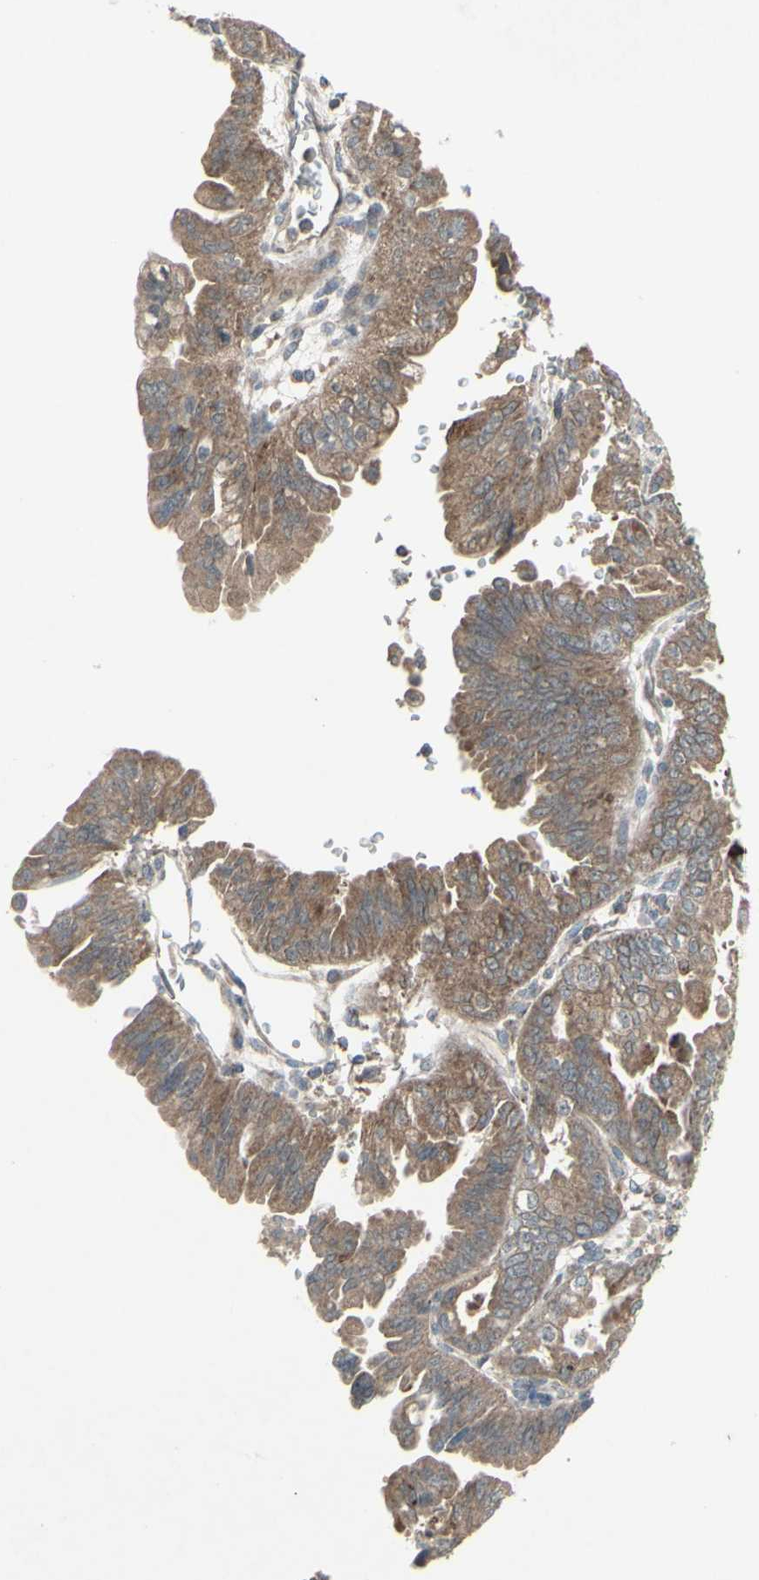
{"staining": {"intensity": "moderate", "quantity": ">75%", "location": "cytoplasmic/membranous"}, "tissue": "pancreatic cancer", "cell_type": "Tumor cells", "image_type": "cancer", "snomed": [{"axis": "morphology", "description": "Adenocarcinoma, NOS"}, {"axis": "topography", "description": "Pancreas"}], "caption": "A brown stain labels moderate cytoplasmic/membranous staining of a protein in human pancreatic adenocarcinoma tumor cells.", "gene": "SHC1", "patient": {"sex": "male", "age": 70}}